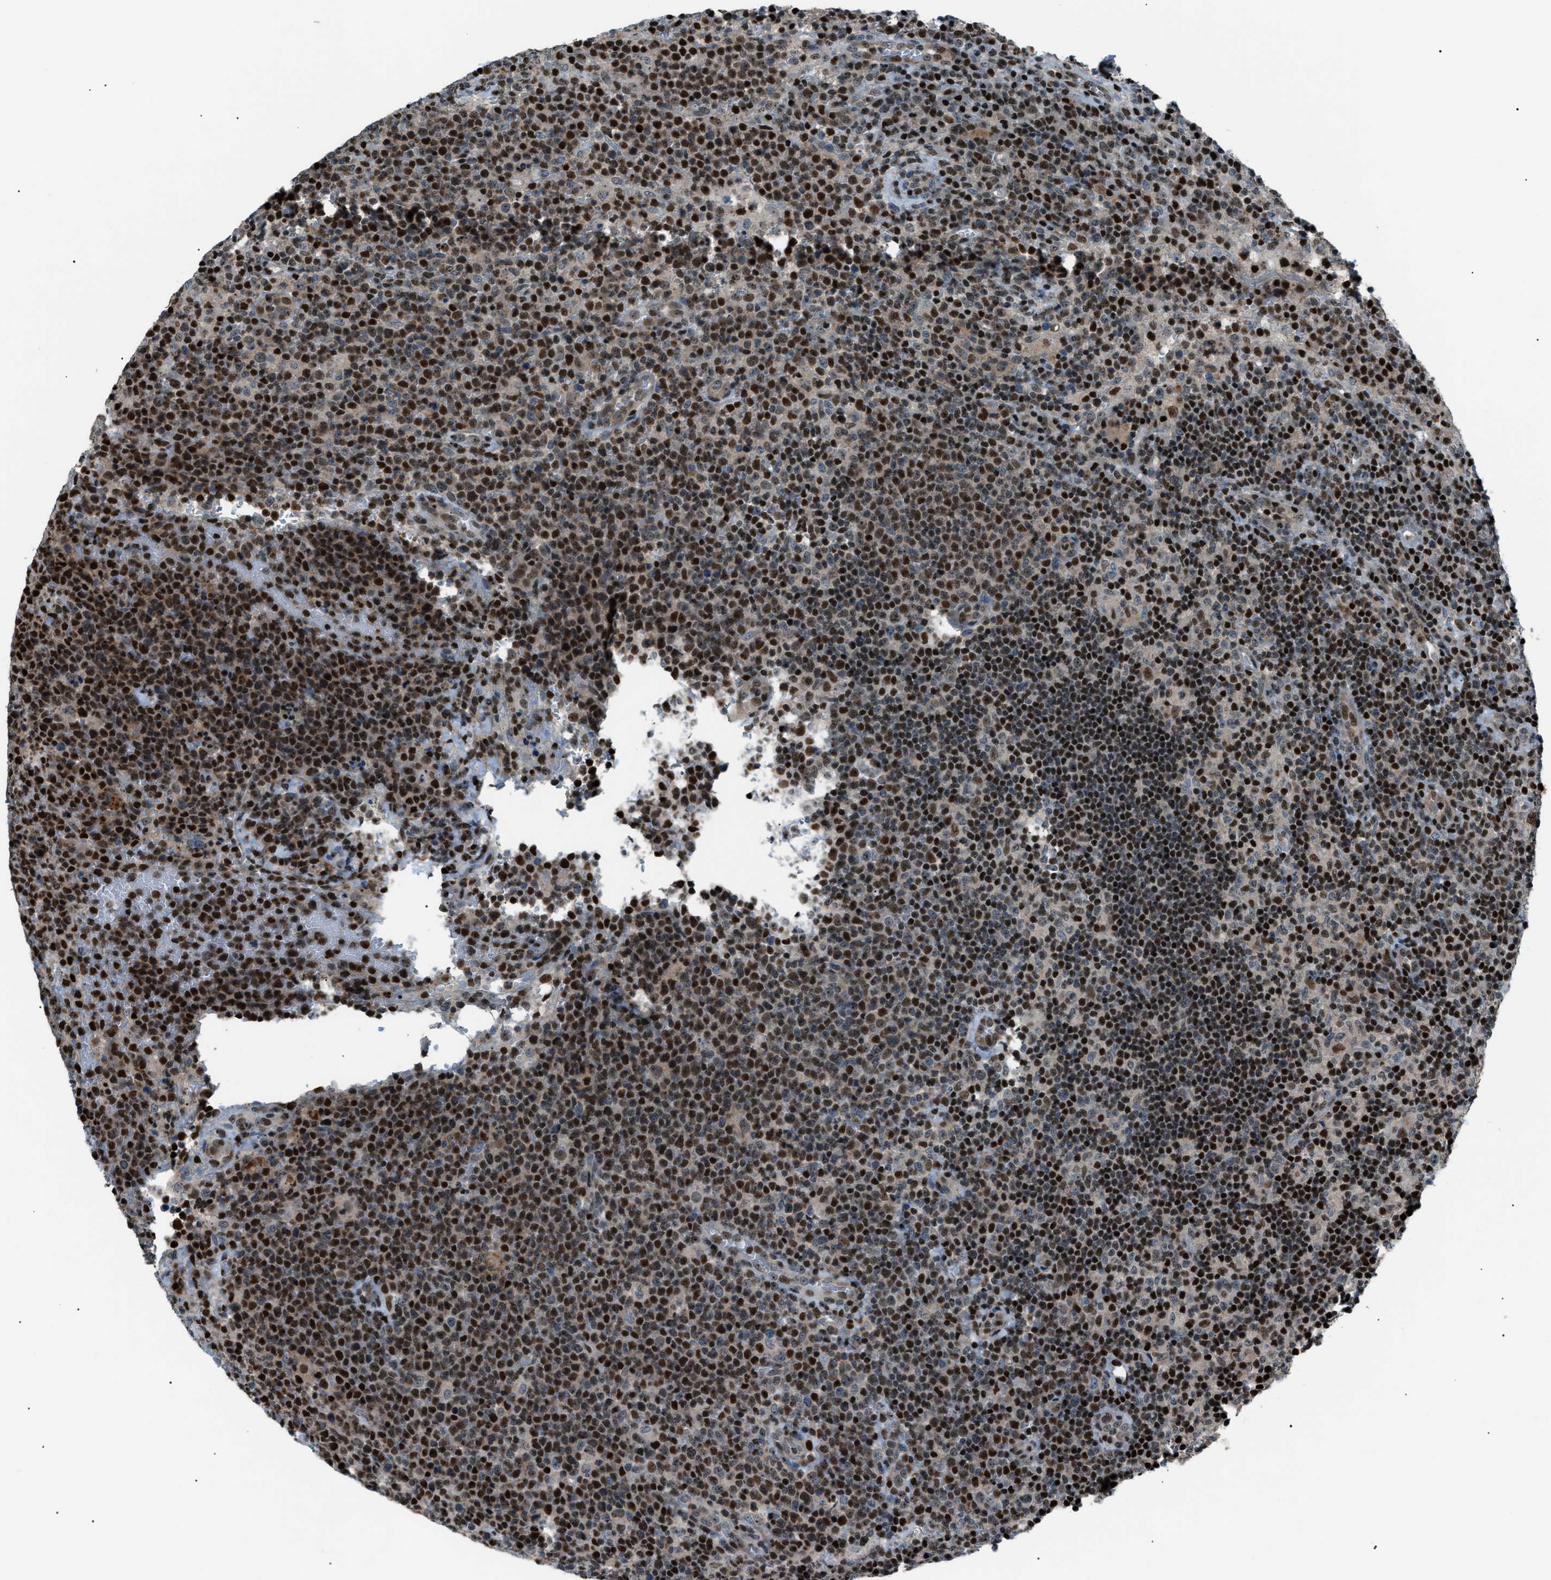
{"staining": {"intensity": "strong", "quantity": "25%-75%", "location": "nuclear"}, "tissue": "lymphoma", "cell_type": "Tumor cells", "image_type": "cancer", "snomed": [{"axis": "morphology", "description": "Malignant lymphoma, non-Hodgkin's type, High grade"}, {"axis": "topography", "description": "Lymph node"}], "caption": "Tumor cells show high levels of strong nuclear staining in approximately 25%-75% of cells in human malignant lymphoma, non-Hodgkin's type (high-grade). Nuclei are stained in blue.", "gene": "PRKX", "patient": {"sex": "male", "age": 61}}